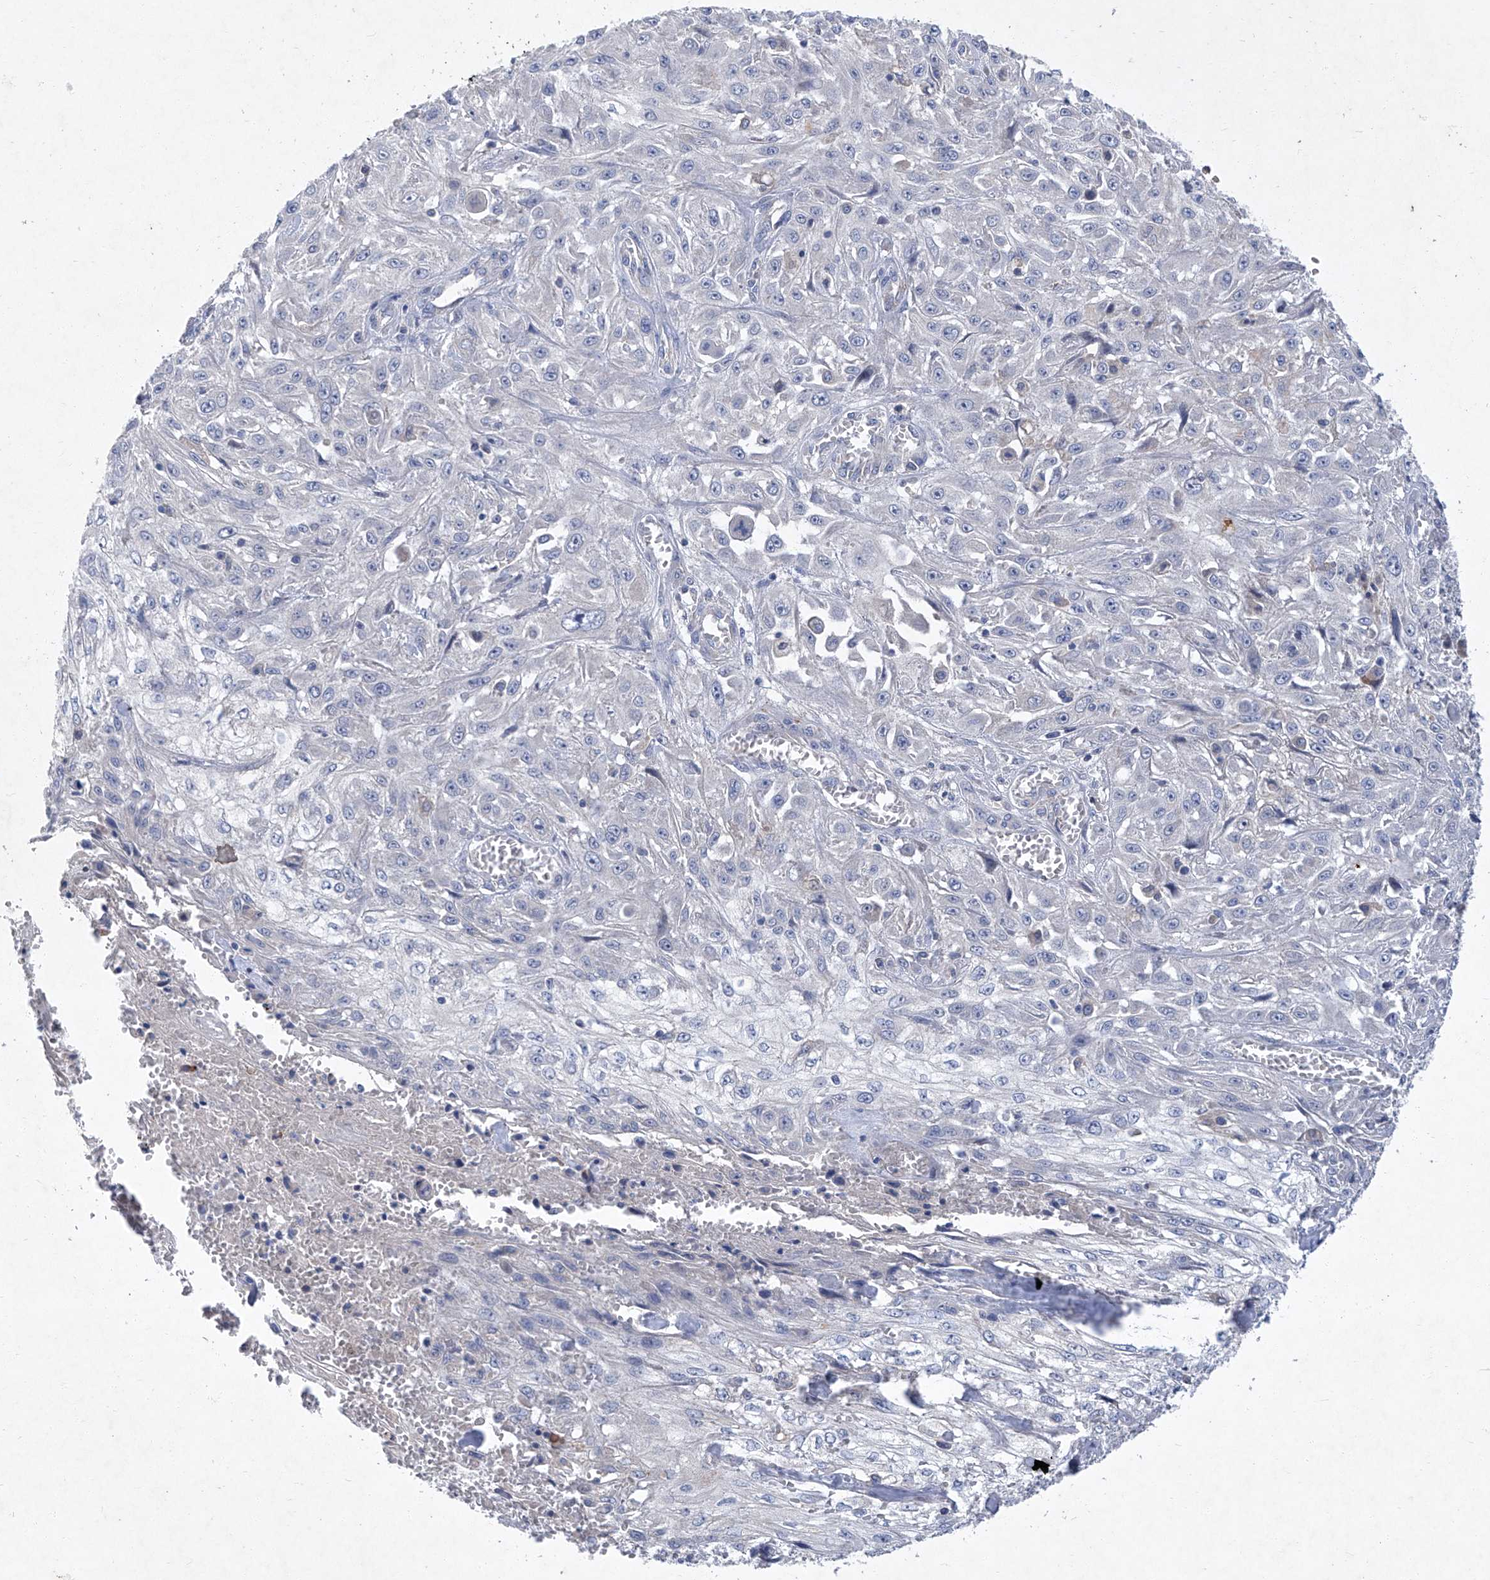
{"staining": {"intensity": "negative", "quantity": "none", "location": "none"}, "tissue": "skin cancer", "cell_type": "Tumor cells", "image_type": "cancer", "snomed": [{"axis": "morphology", "description": "Squamous cell carcinoma, NOS"}, {"axis": "morphology", "description": "Squamous cell carcinoma, metastatic, NOS"}, {"axis": "topography", "description": "Skin"}, {"axis": "topography", "description": "Lymph node"}], "caption": "The image displays no significant staining in tumor cells of skin cancer.", "gene": "SBK2", "patient": {"sex": "male", "age": 75}}